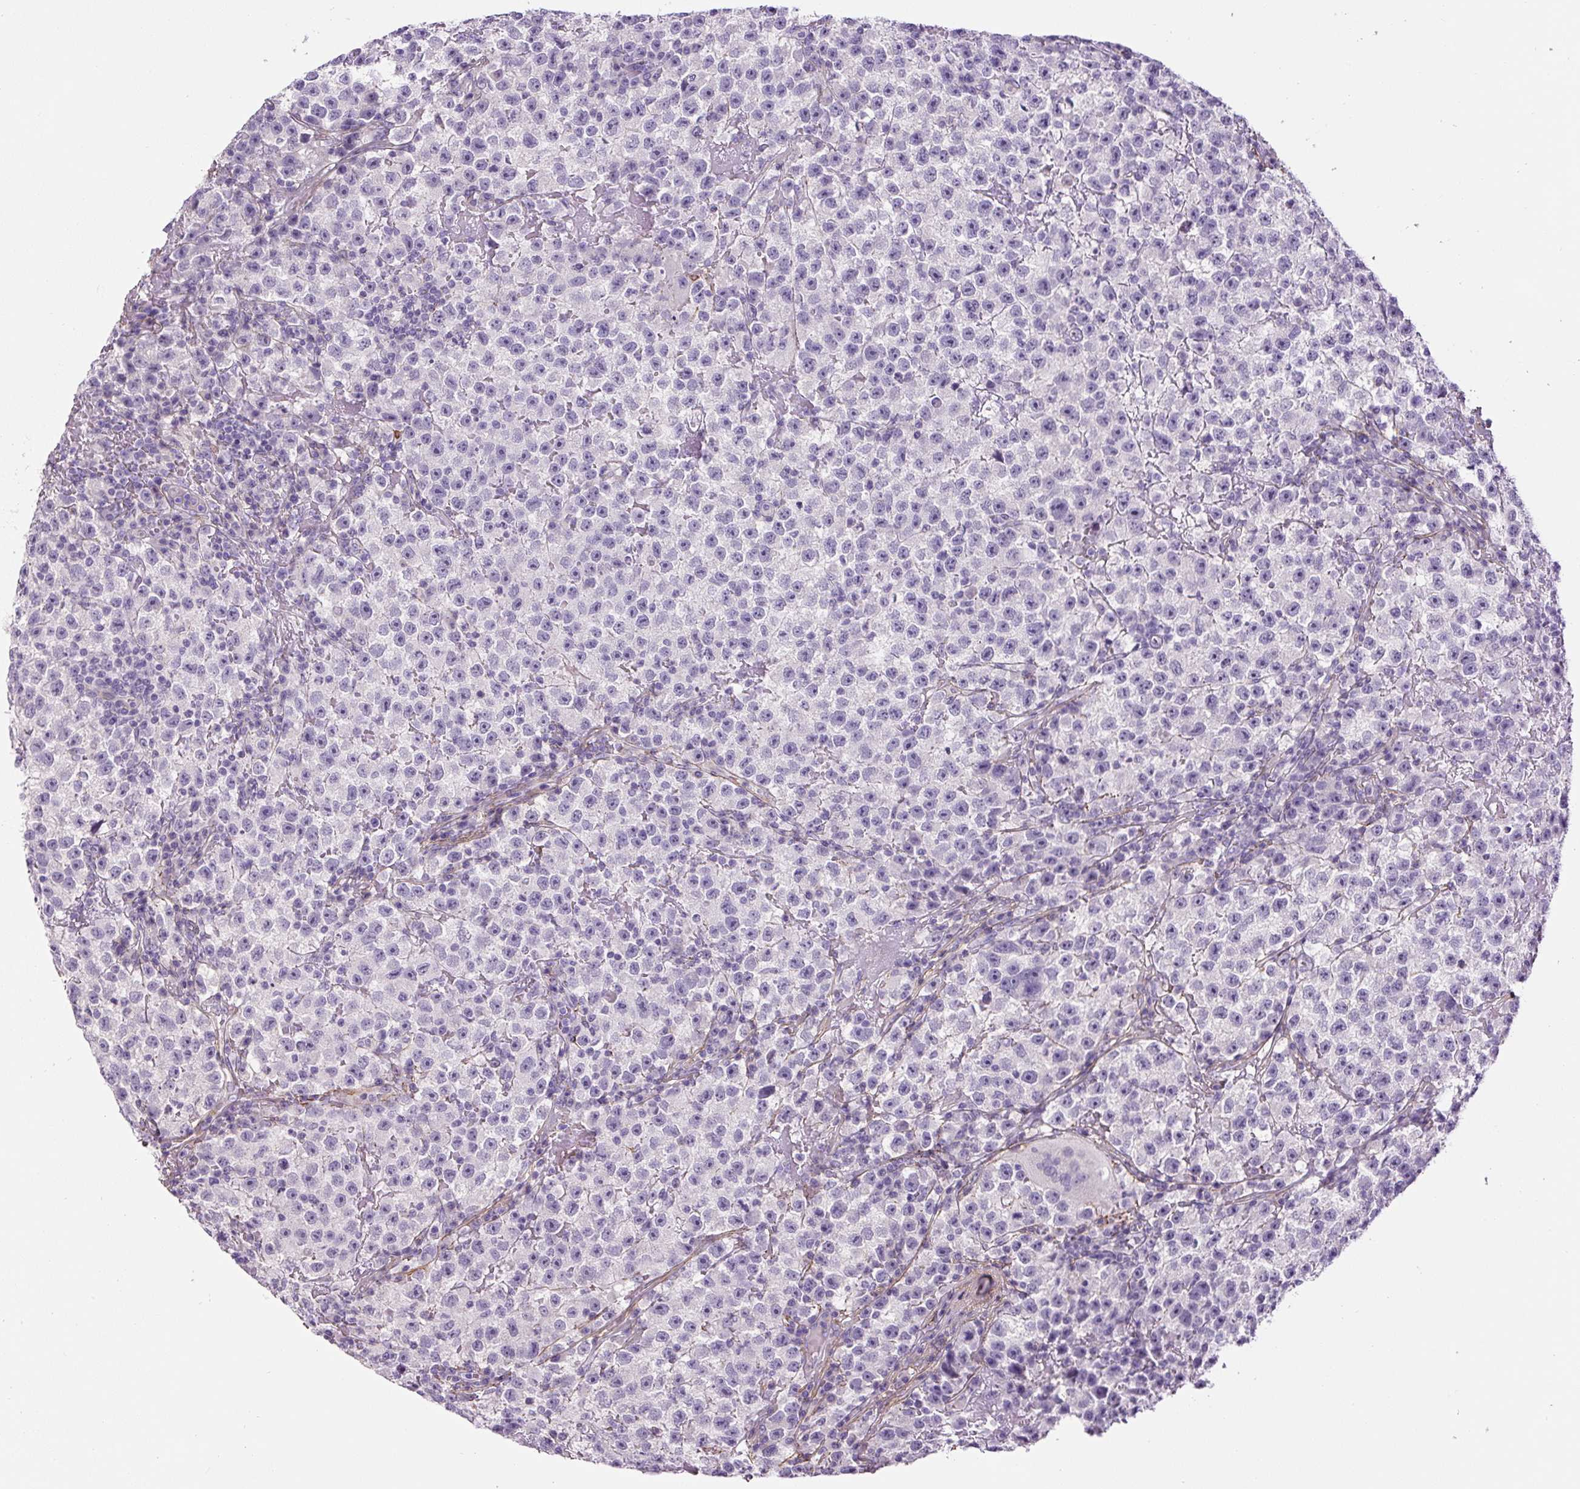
{"staining": {"intensity": "negative", "quantity": "none", "location": "none"}, "tissue": "testis cancer", "cell_type": "Tumor cells", "image_type": "cancer", "snomed": [{"axis": "morphology", "description": "Seminoma, NOS"}, {"axis": "topography", "description": "Testis"}], "caption": "Immunohistochemical staining of human testis seminoma displays no significant expression in tumor cells.", "gene": "FBN1", "patient": {"sex": "male", "age": 22}}